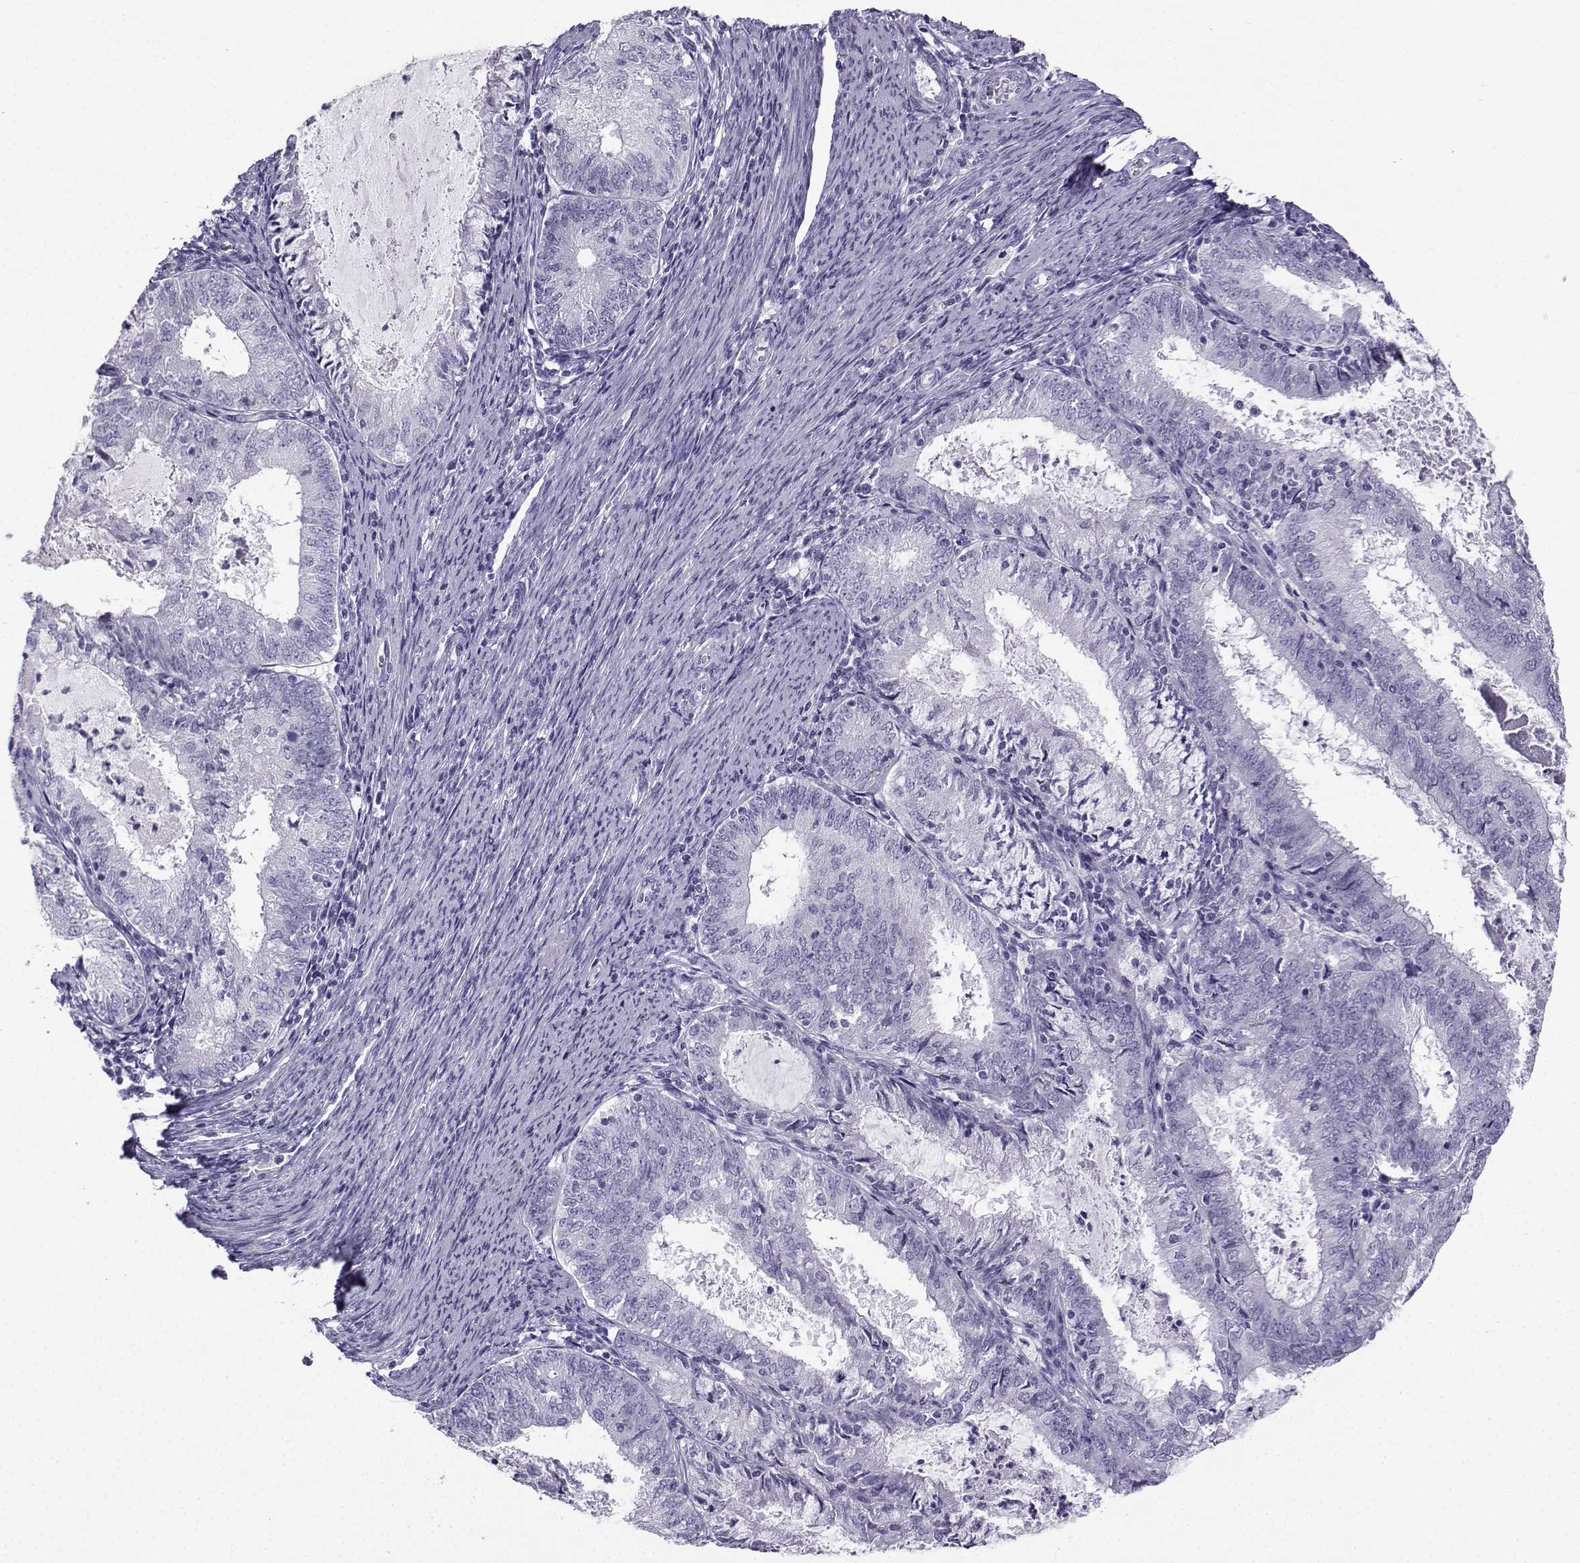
{"staining": {"intensity": "negative", "quantity": "none", "location": "none"}, "tissue": "endometrial cancer", "cell_type": "Tumor cells", "image_type": "cancer", "snomed": [{"axis": "morphology", "description": "Adenocarcinoma, NOS"}, {"axis": "topography", "description": "Endometrium"}], "caption": "The image displays no significant expression in tumor cells of endometrial cancer (adenocarcinoma).", "gene": "NEFL", "patient": {"sex": "female", "age": 57}}